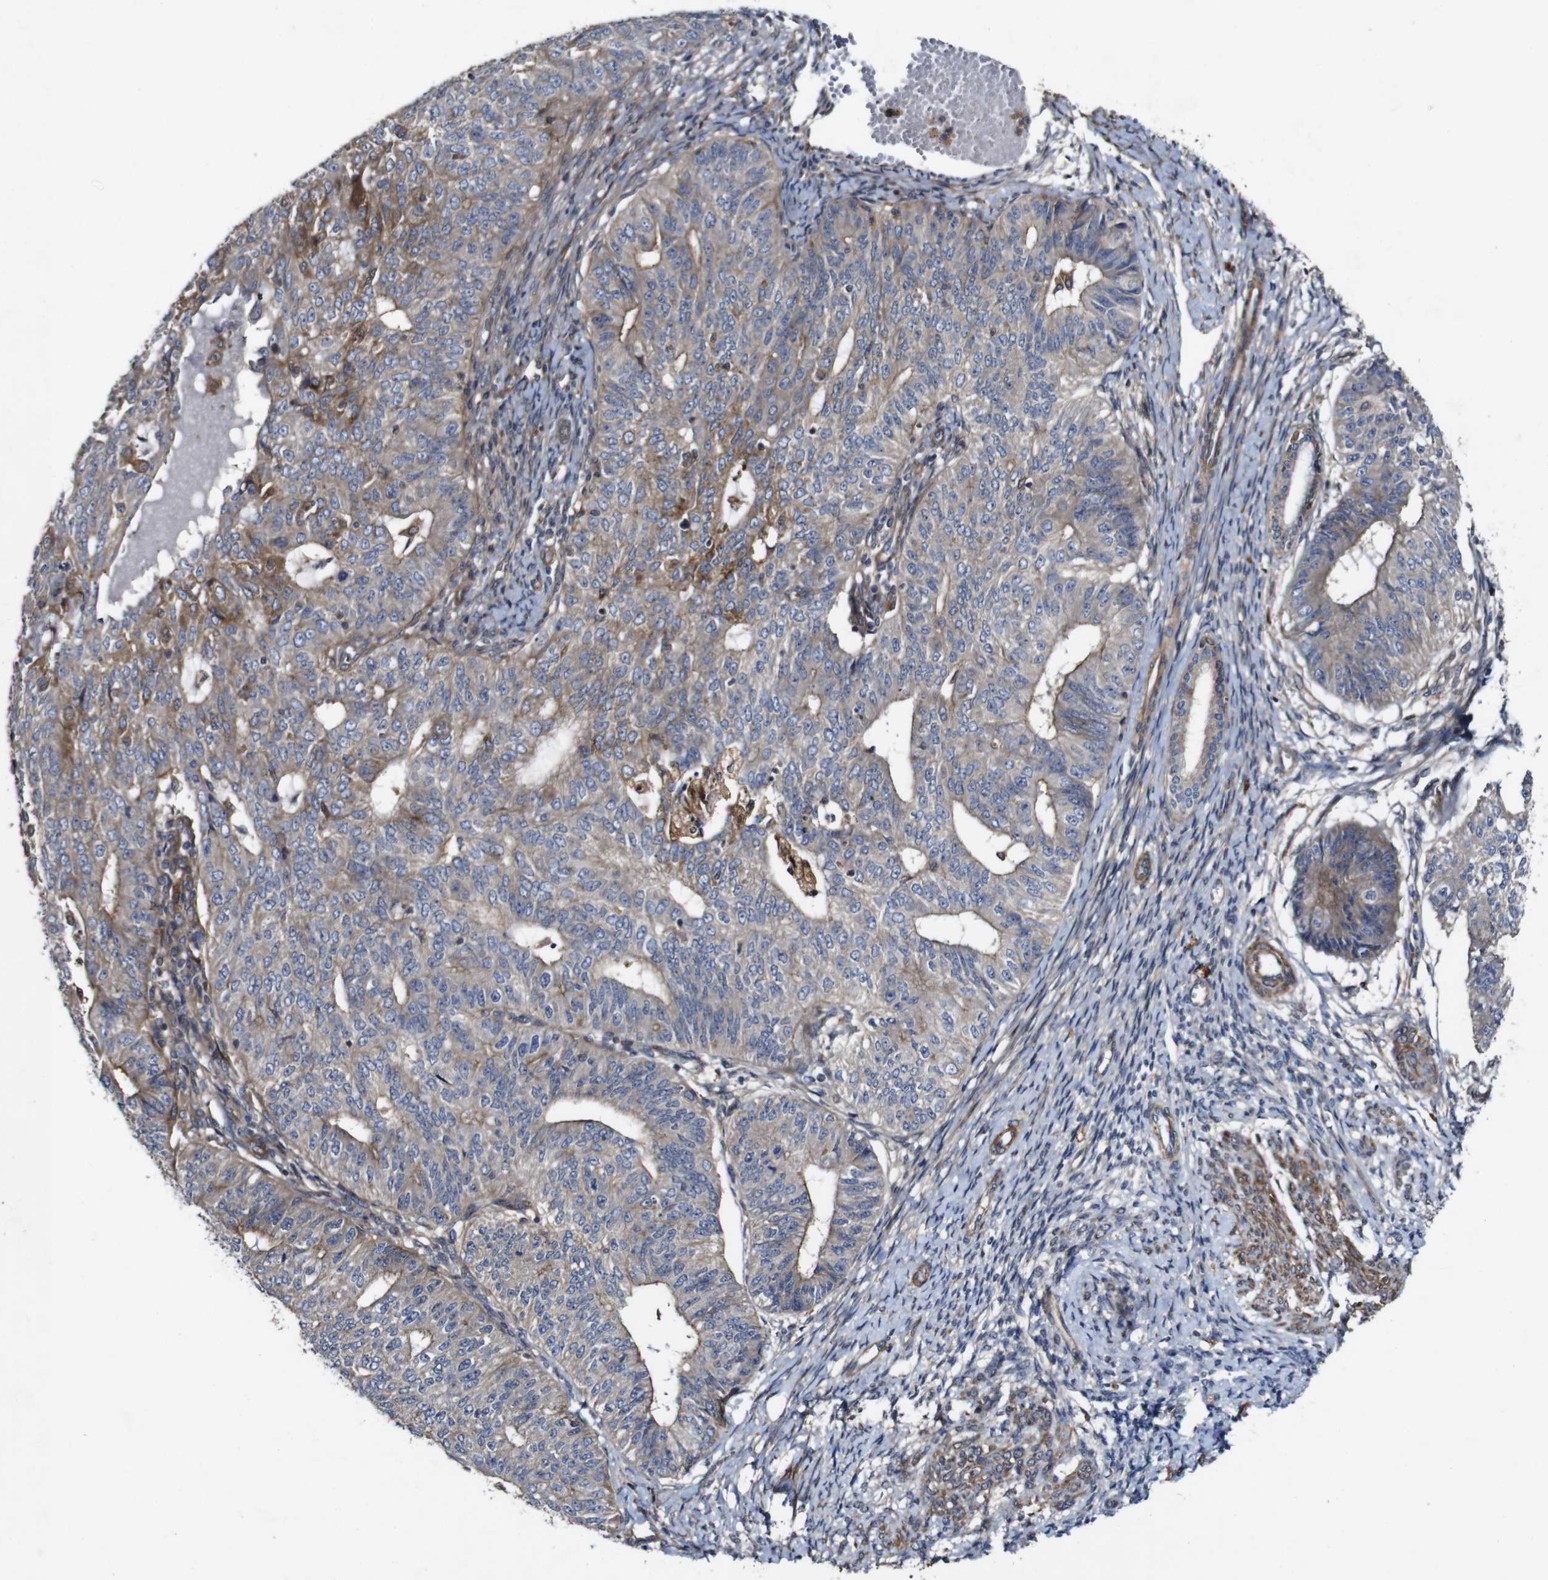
{"staining": {"intensity": "weak", "quantity": ">75%", "location": "cytoplasmic/membranous"}, "tissue": "endometrial cancer", "cell_type": "Tumor cells", "image_type": "cancer", "snomed": [{"axis": "morphology", "description": "Adenocarcinoma, NOS"}, {"axis": "topography", "description": "Endometrium"}], "caption": "Brown immunohistochemical staining in endometrial cancer shows weak cytoplasmic/membranous staining in about >75% of tumor cells.", "gene": "GSDME", "patient": {"sex": "female", "age": 32}}